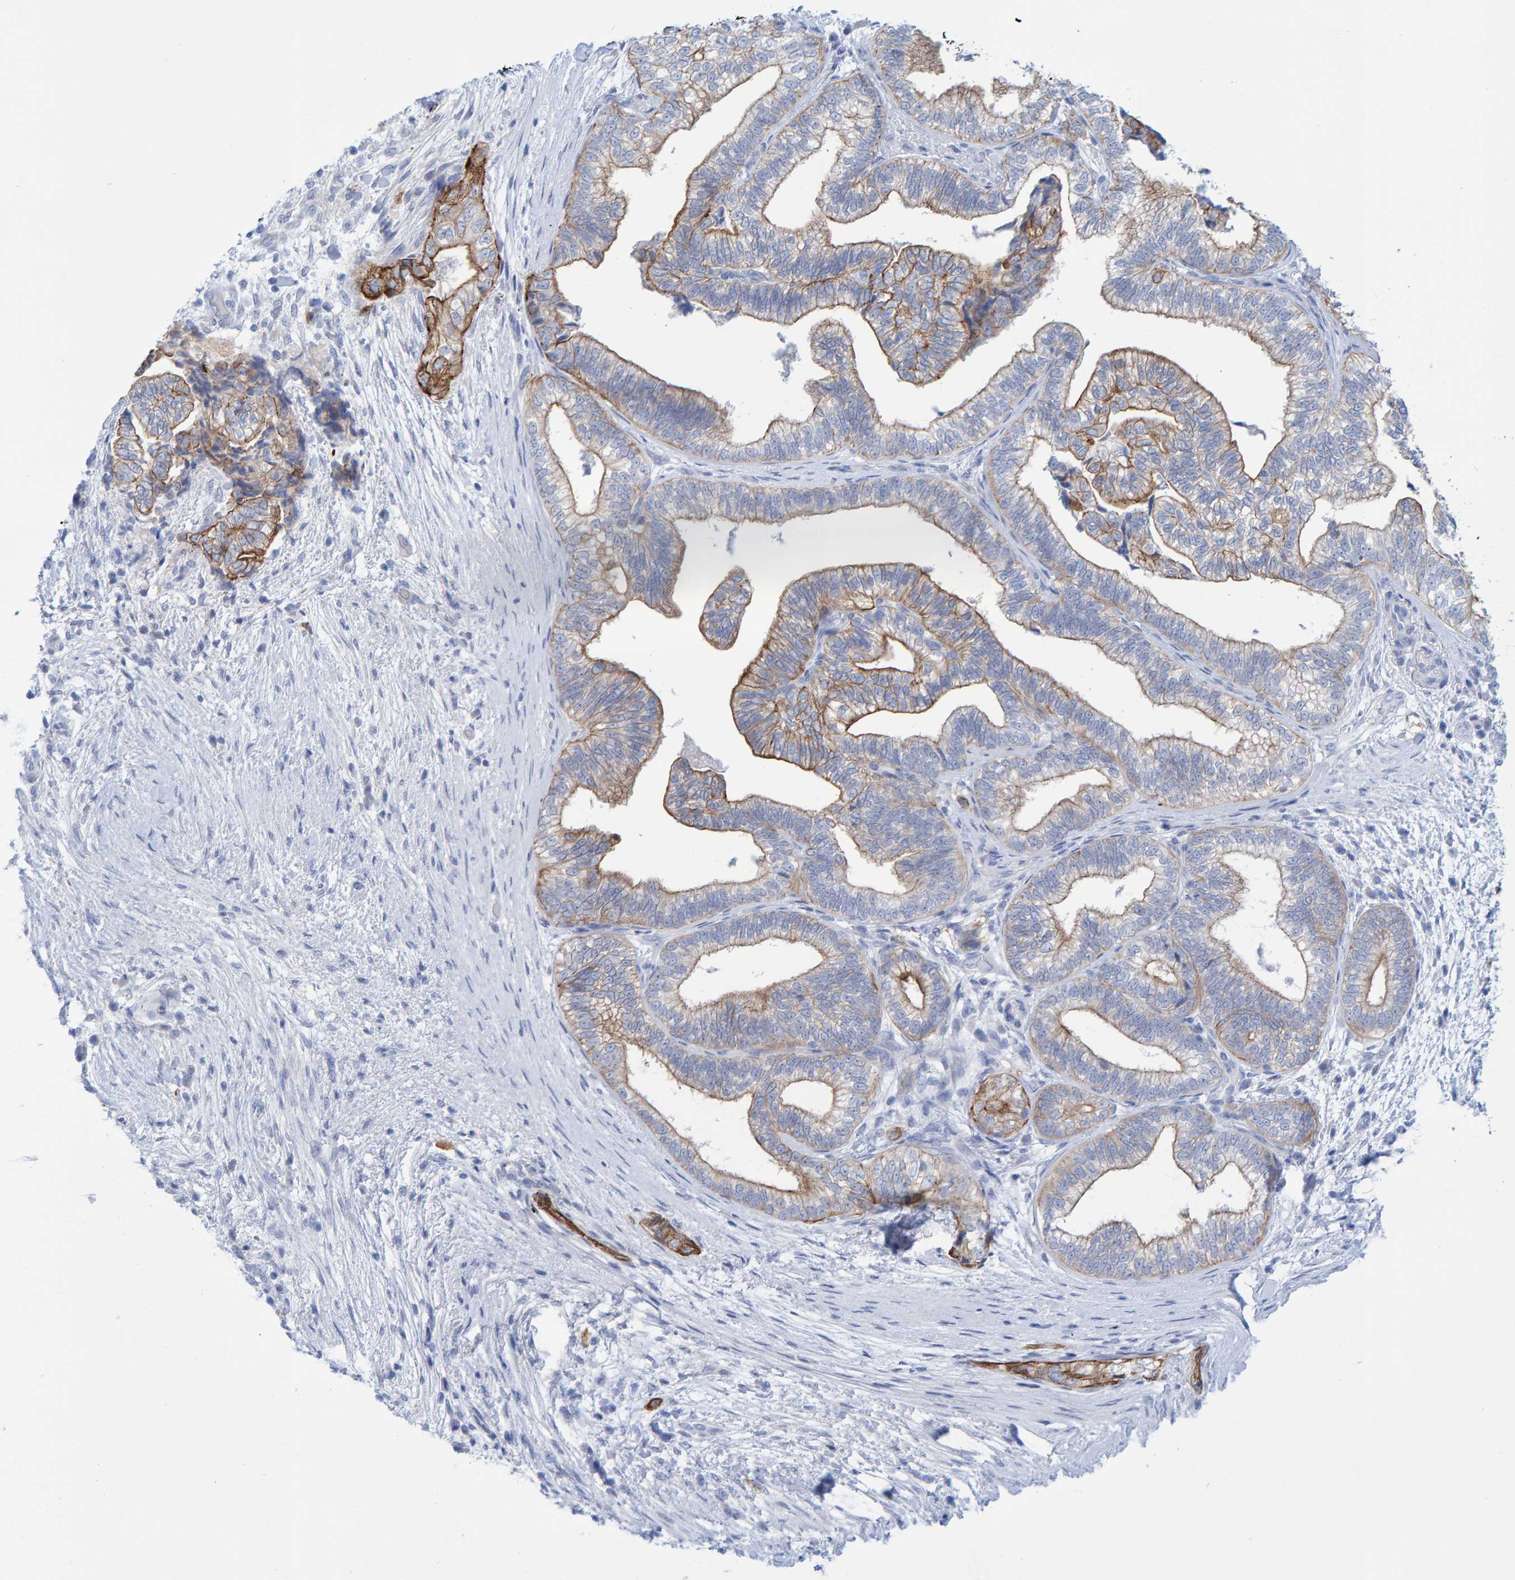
{"staining": {"intensity": "moderate", "quantity": "25%-75%", "location": "cytoplasmic/membranous"}, "tissue": "pancreatic cancer", "cell_type": "Tumor cells", "image_type": "cancer", "snomed": [{"axis": "morphology", "description": "Adenocarcinoma, NOS"}, {"axis": "topography", "description": "Pancreas"}], "caption": "Moderate cytoplasmic/membranous positivity for a protein is identified in approximately 25%-75% of tumor cells of pancreatic adenocarcinoma using immunohistochemistry.", "gene": "JAKMIP3", "patient": {"sex": "male", "age": 72}}